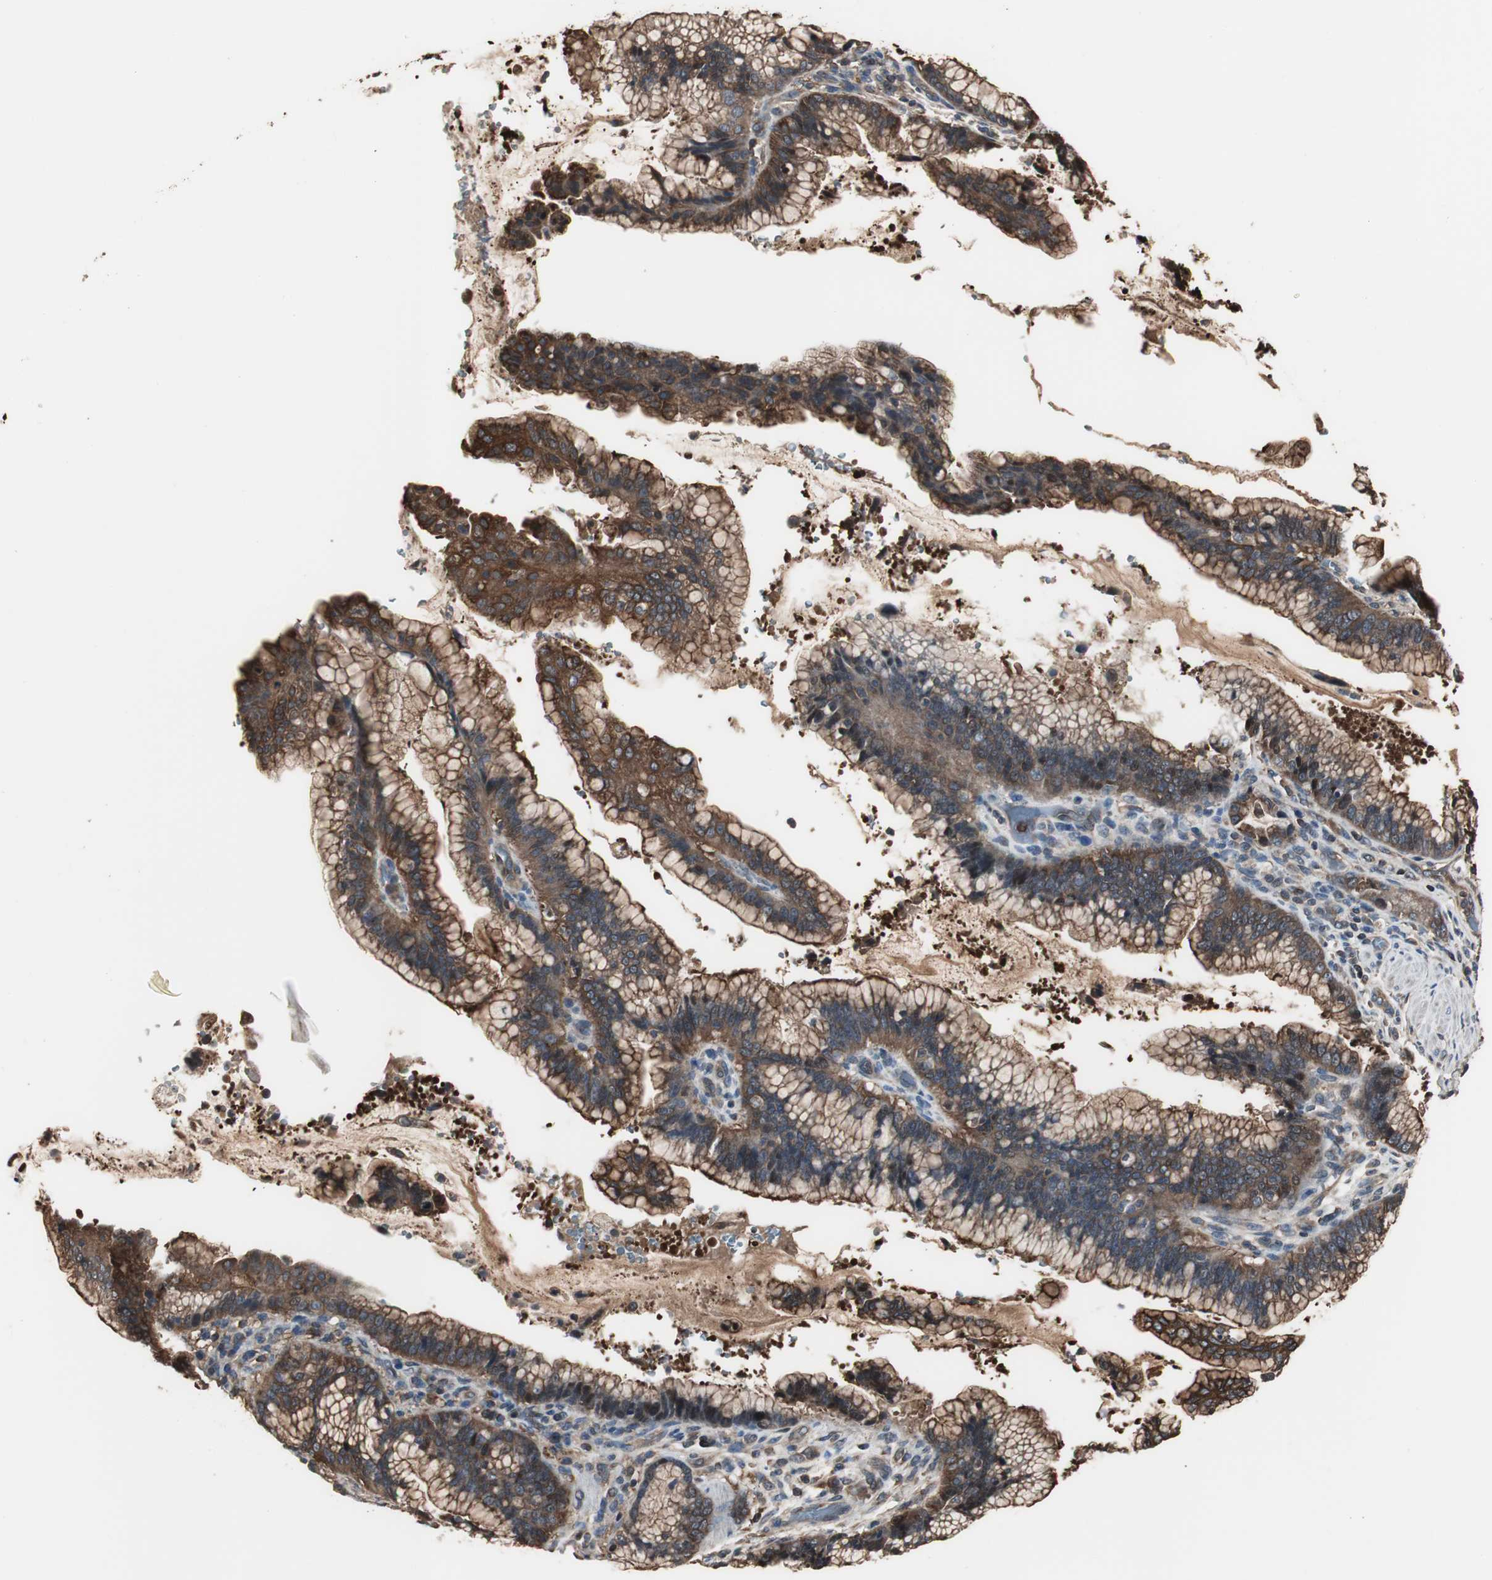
{"staining": {"intensity": "strong", "quantity": ">75%", "location": "cytoplasmic/membranous"}, "tissue": "pancreatic cancer", "cell_type": "Tumor cells", "image_type": "cancer", "snomed": [{"axis": "morphology", "description": "Adenocarcinoma, NOS"}, {"axis": "topography", "description": "Pancreas"}], "caption": "Immunohistochemical staining of pancreatic cancer demonstrates strong cytoplasmic/membranous protein staining in approximately >75% of tumor cells.", "gene": "CAPNS1", "patient": {"sex": "female", "age": 64}}